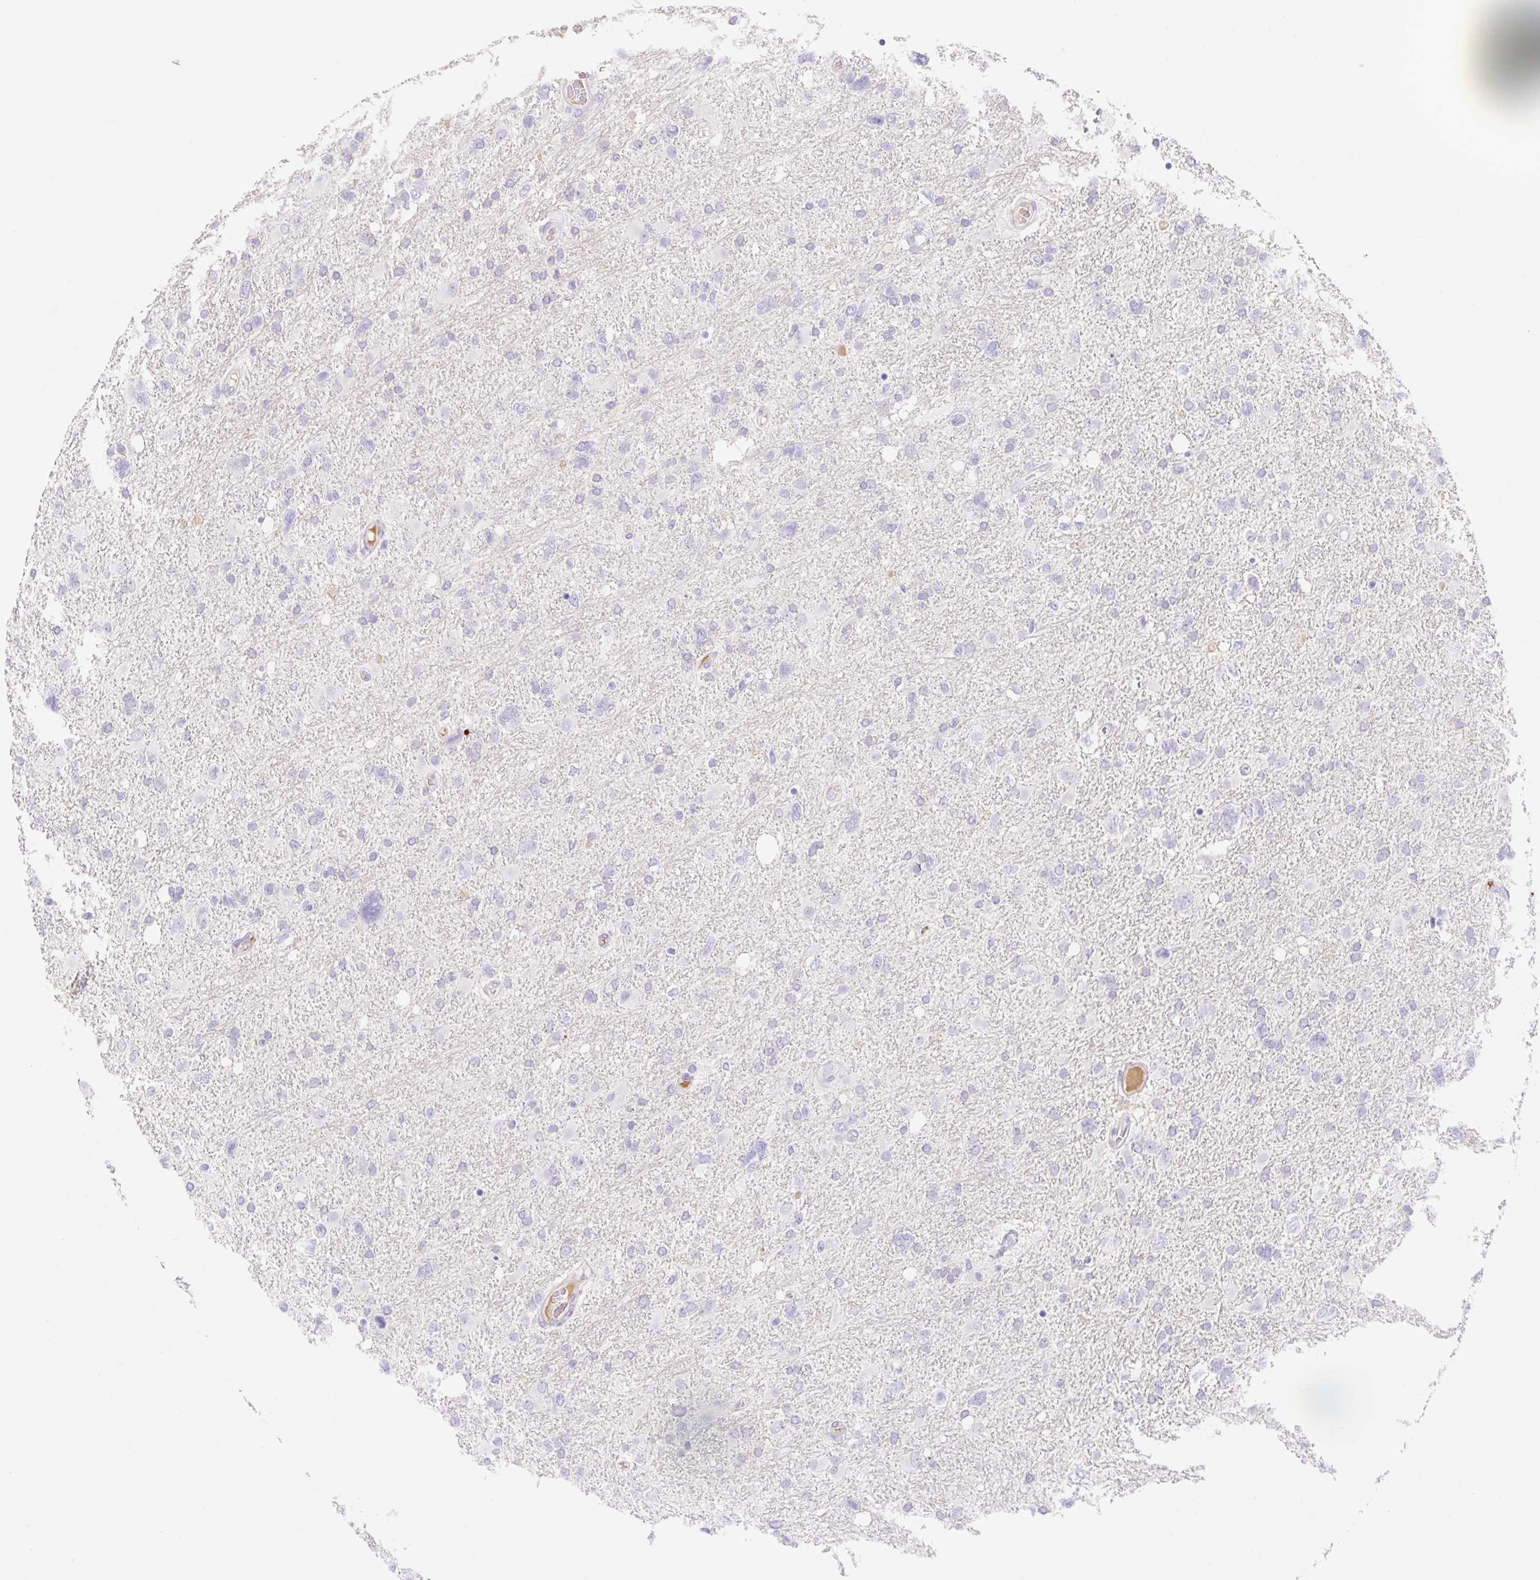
{"staining": {"intensity": "negative", "quantity": "none", "location": "none"}, "tissue": "glioma", "cell_type": "Tumor cells", "image_type": "cancer", "snomed": [{"axis": "morphology", "description": "Glioma, malignant, High grade"}, {"axis": "topography", "description": "Brain"}], "caption": "High magnification brightfield microscopy of malignant high-grade glioma stained with DAB (3,3'-diaminobenzidine) (brown) and counterstained with hematoxylin (blue): tumor cells show no significant expression.", "gene": "SLC28A1", "patient": {"sex": "male", "age": 61}}